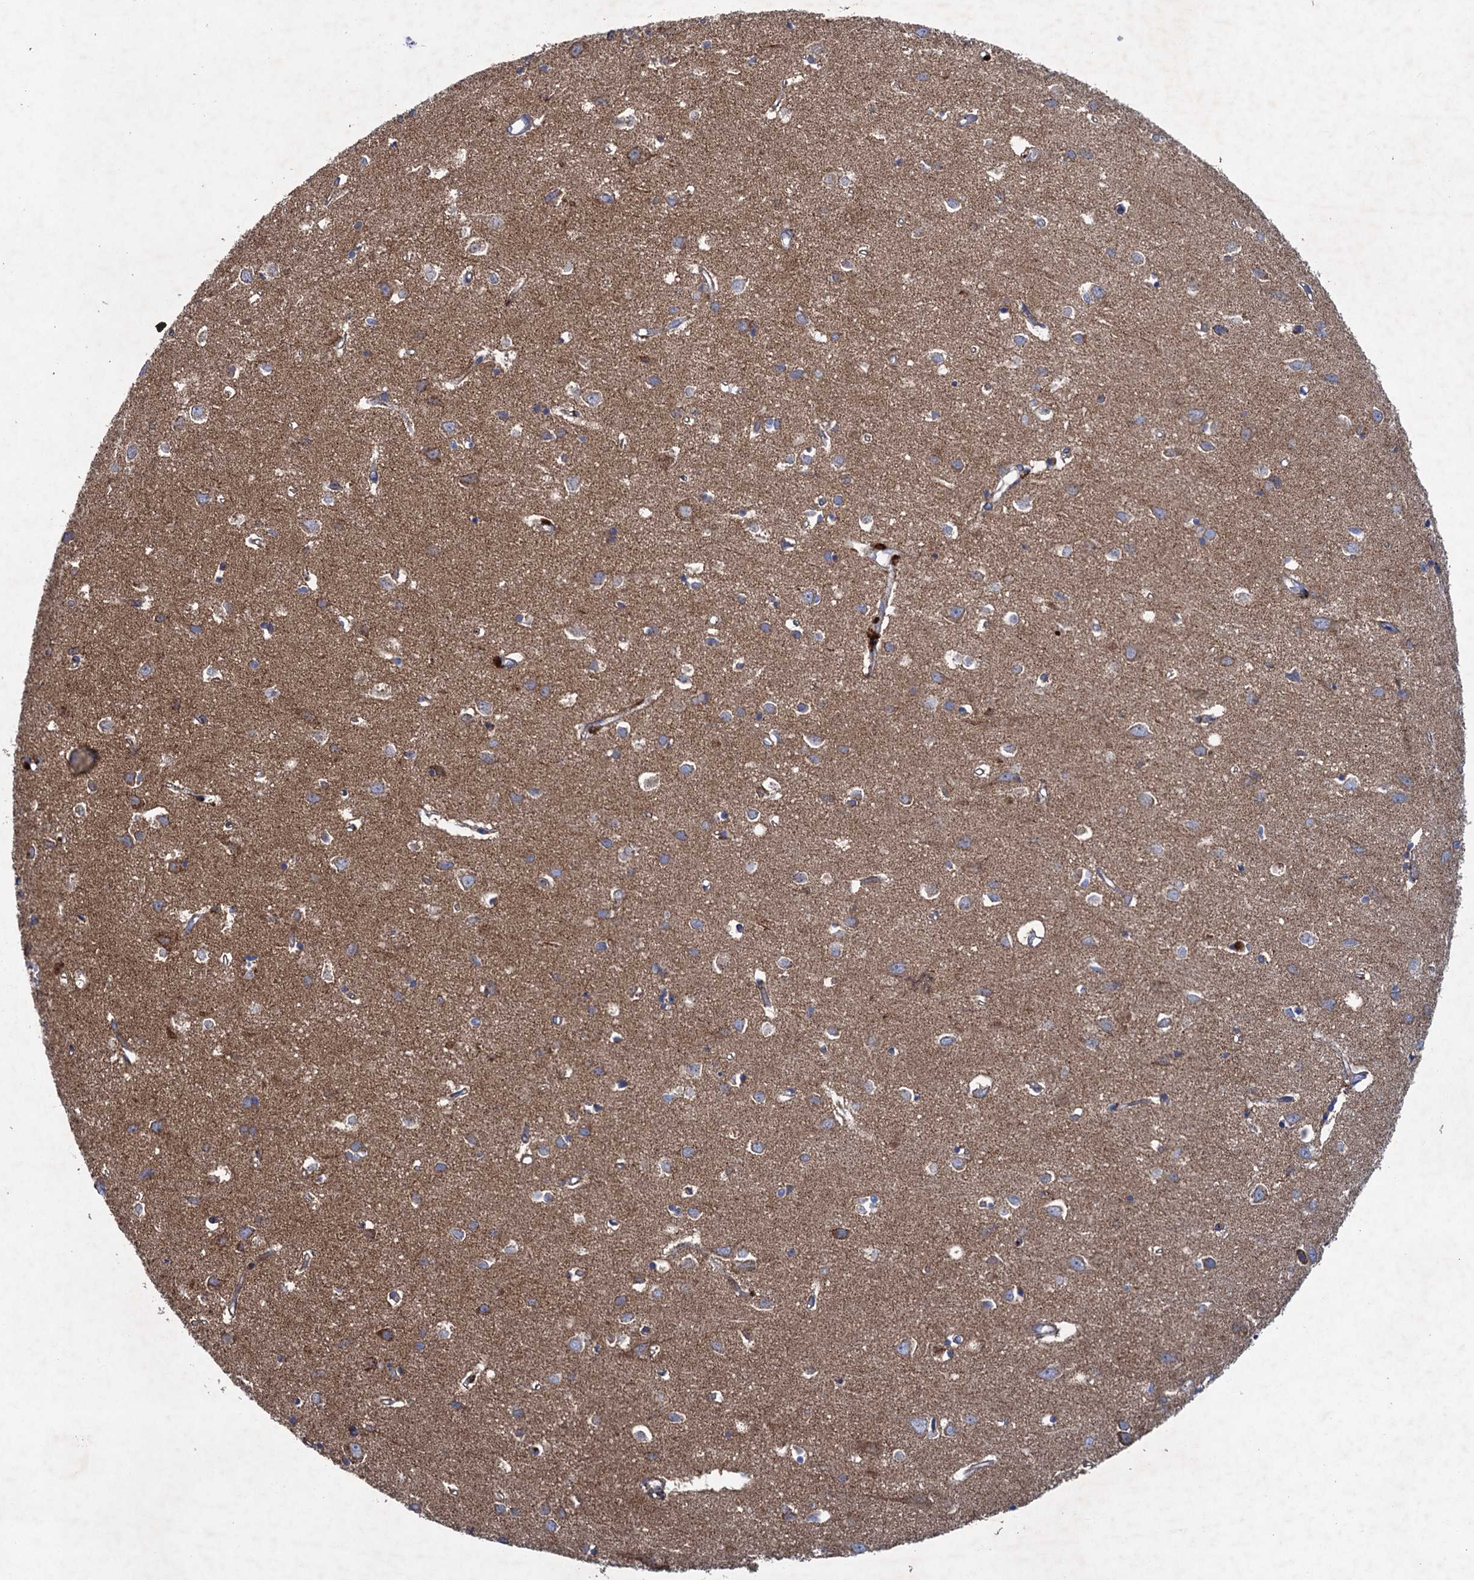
{"staining": {"intensity": "moderate", "quantity": ">75%", "location": "cytoplasmic/membranous"}, "tissue": "cerebral cortex", "cell_type": "Endothelial cells", "image_type": "normal", "snomed": [{"axis": "morphology", "description": "Normal tissue, NOS"}, {"axis": "topography", "description": "Cerebral cortex"}], "caption": "Unremarkable cerebral cortex displays moderate cytoplasmic/membranous expression in approximately >75% of endothelial cells.", "gene": "GTPBP3", "patient": {"sex": "female", "age": 64}}